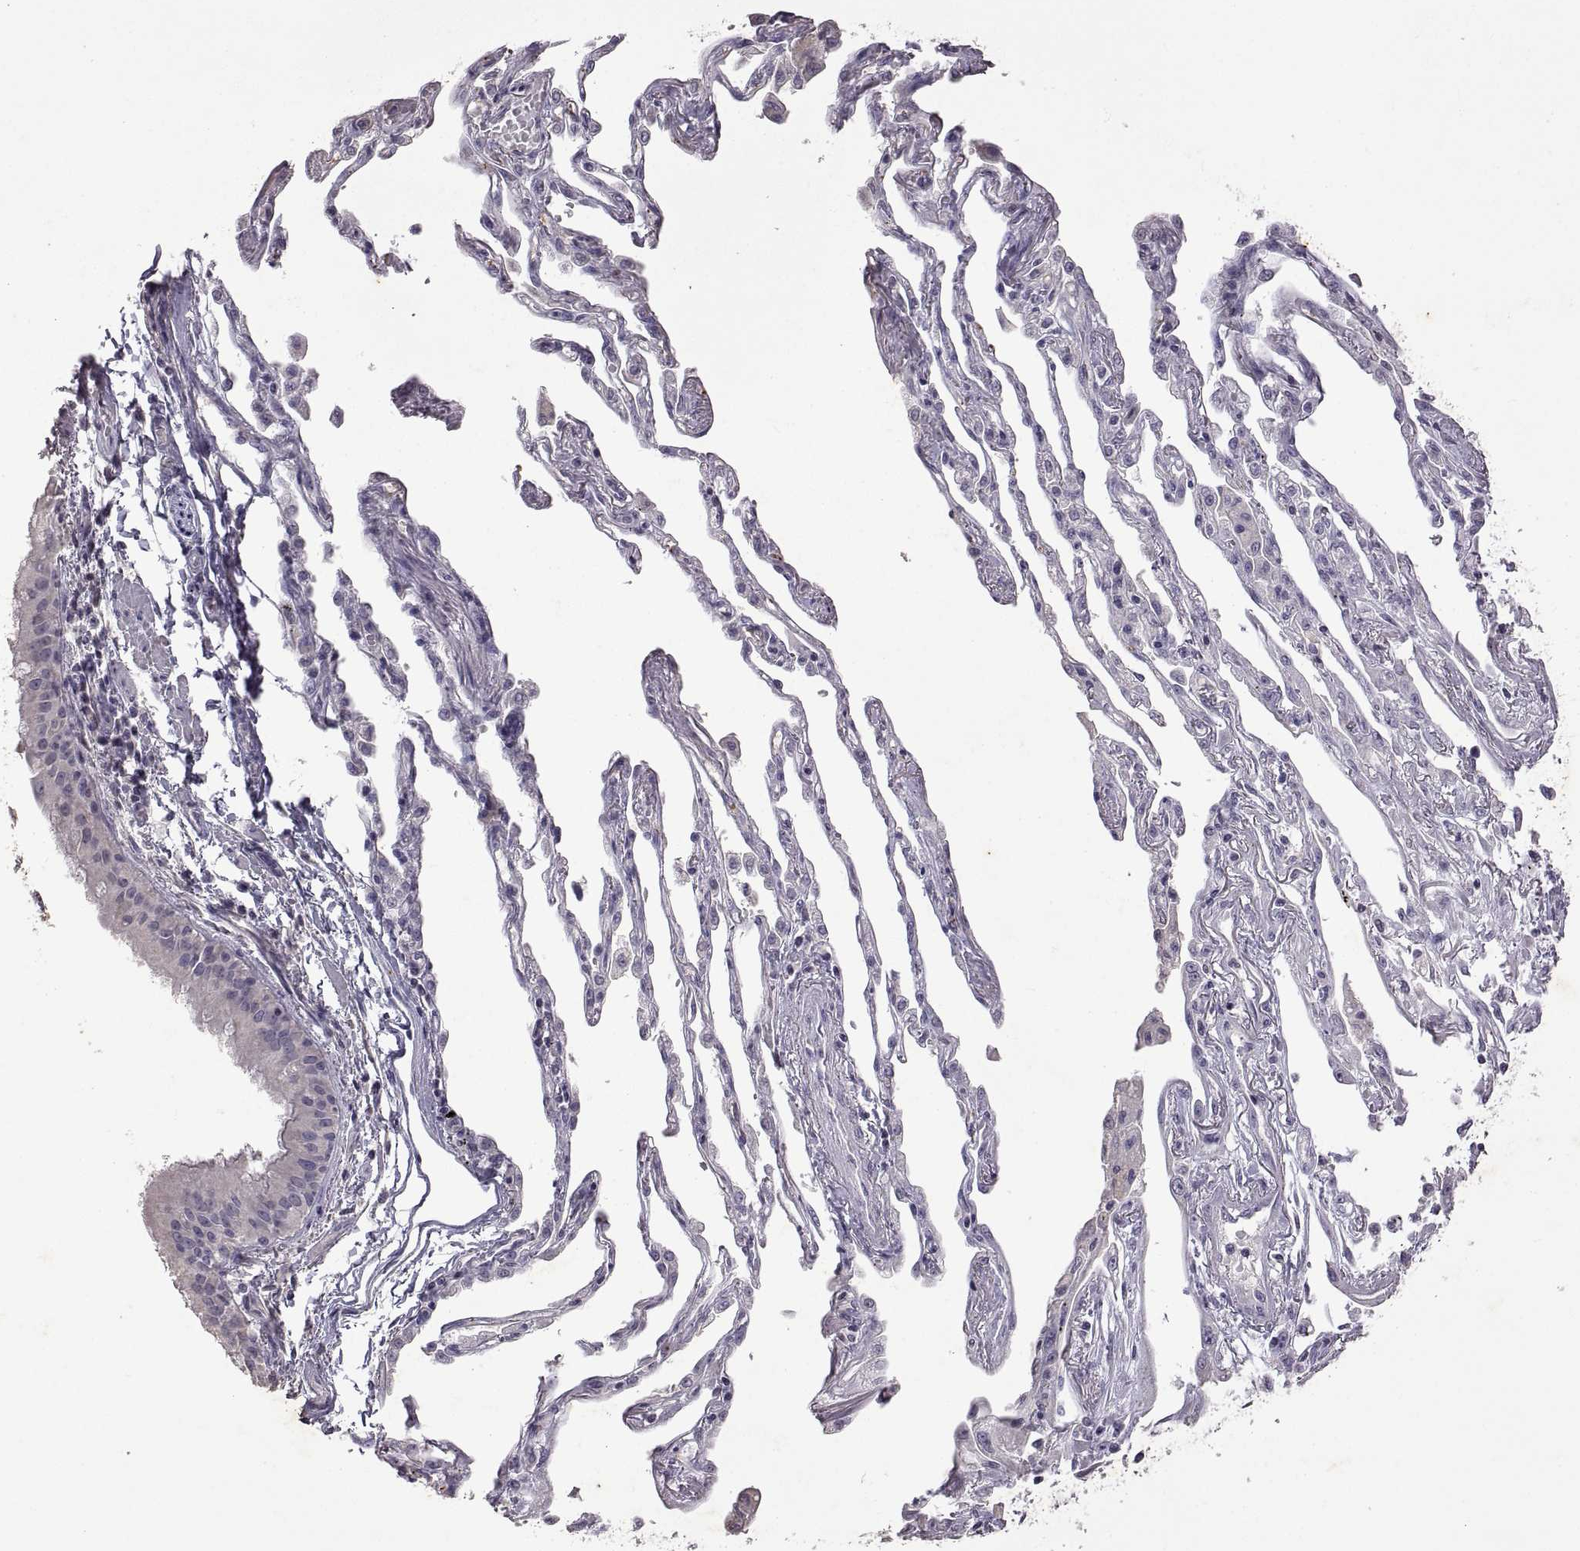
{"staining": {"intensity": "negative", "quantity": "none", "location": "none"}, "tissue": "lung cancer", "cell_type": "Tumor cells", "image_type": "cancer", "snomed": [{"axis": "morphology", "description": "Squamous cell carcinoma, NOS"}, {"axis": "topography", "description": "Lung"}], "caption": "High power microscopy micrograph of an immunohistochemistry (IHC) photomicrograph of lung cancer, revealing no significant staining in tumor cells.", "gene": "DEFB136", "patient": {"sex": "male", "age": 73}}